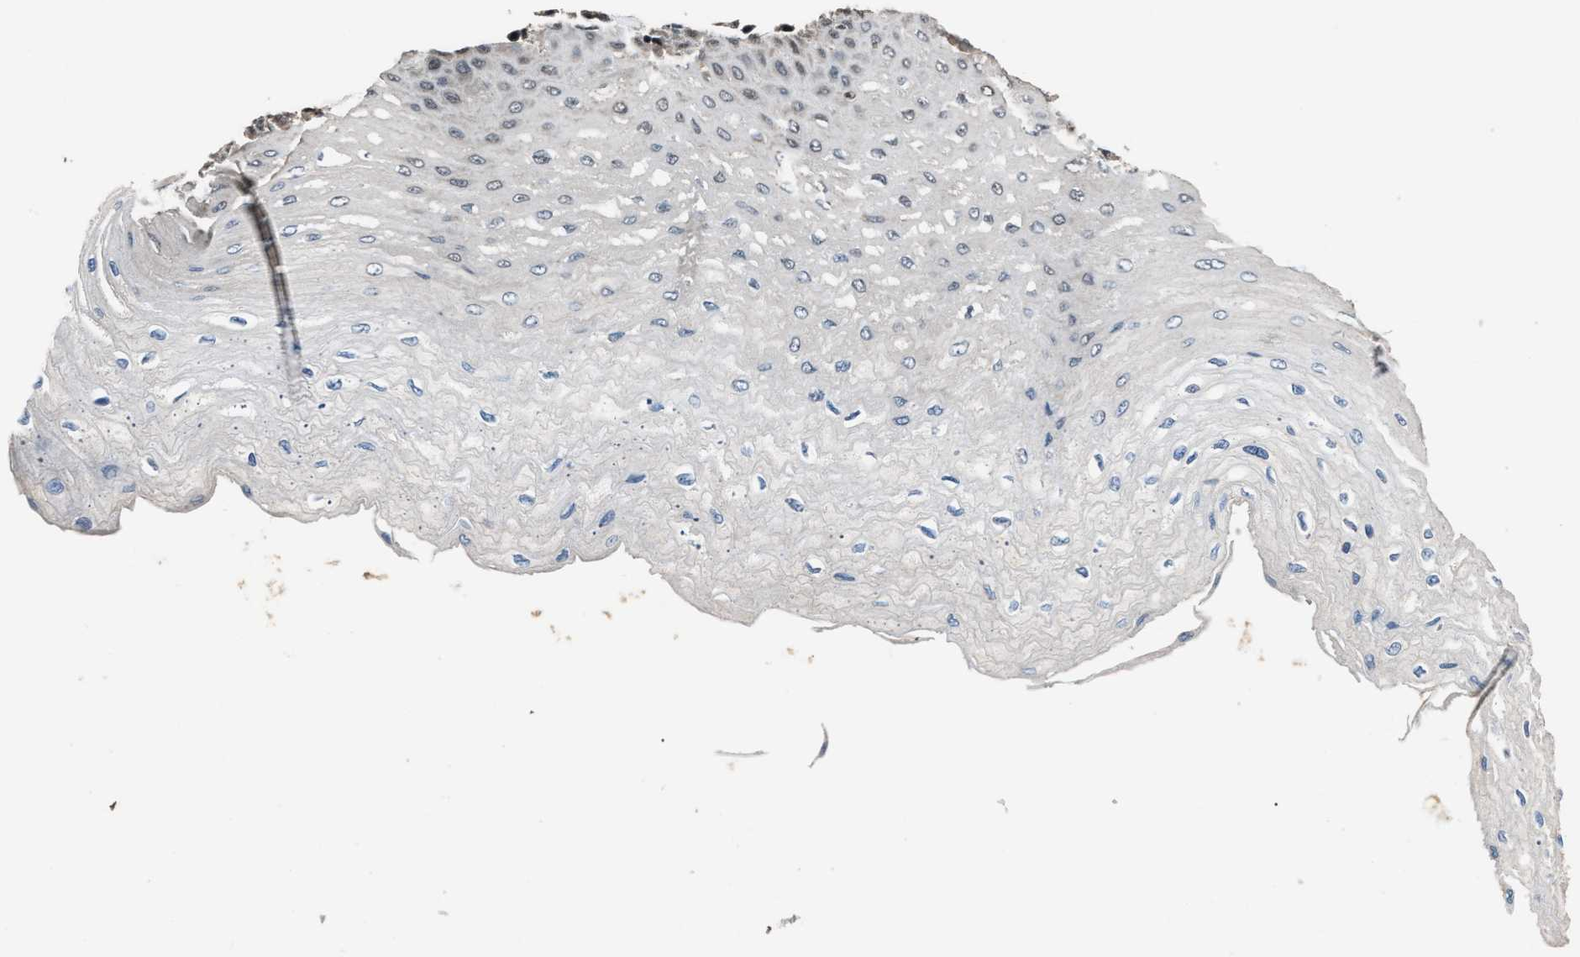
{"staining": {"intensity": "weak", "quantity": "<25%", "location": "nuclear"}, "tissue": "esophagus", "cell_type": "Squamous epithelial cells", "image_type": "normal", "snomed": [{"axis": "morphology", "description": "Normal tissue, NOS"}, {"axis": "topography", "description": "Esophagus"}], "caption": "High magnification brightfield microscopy of normal esophagus stained with DAB (brown) and counterstained with hematoxylin (blue): squamous epithelial cells show no significant expression. Nuclei are stained in blue.", "gene": "DFFA", "patient": {"sex": "female", "age": 72}}